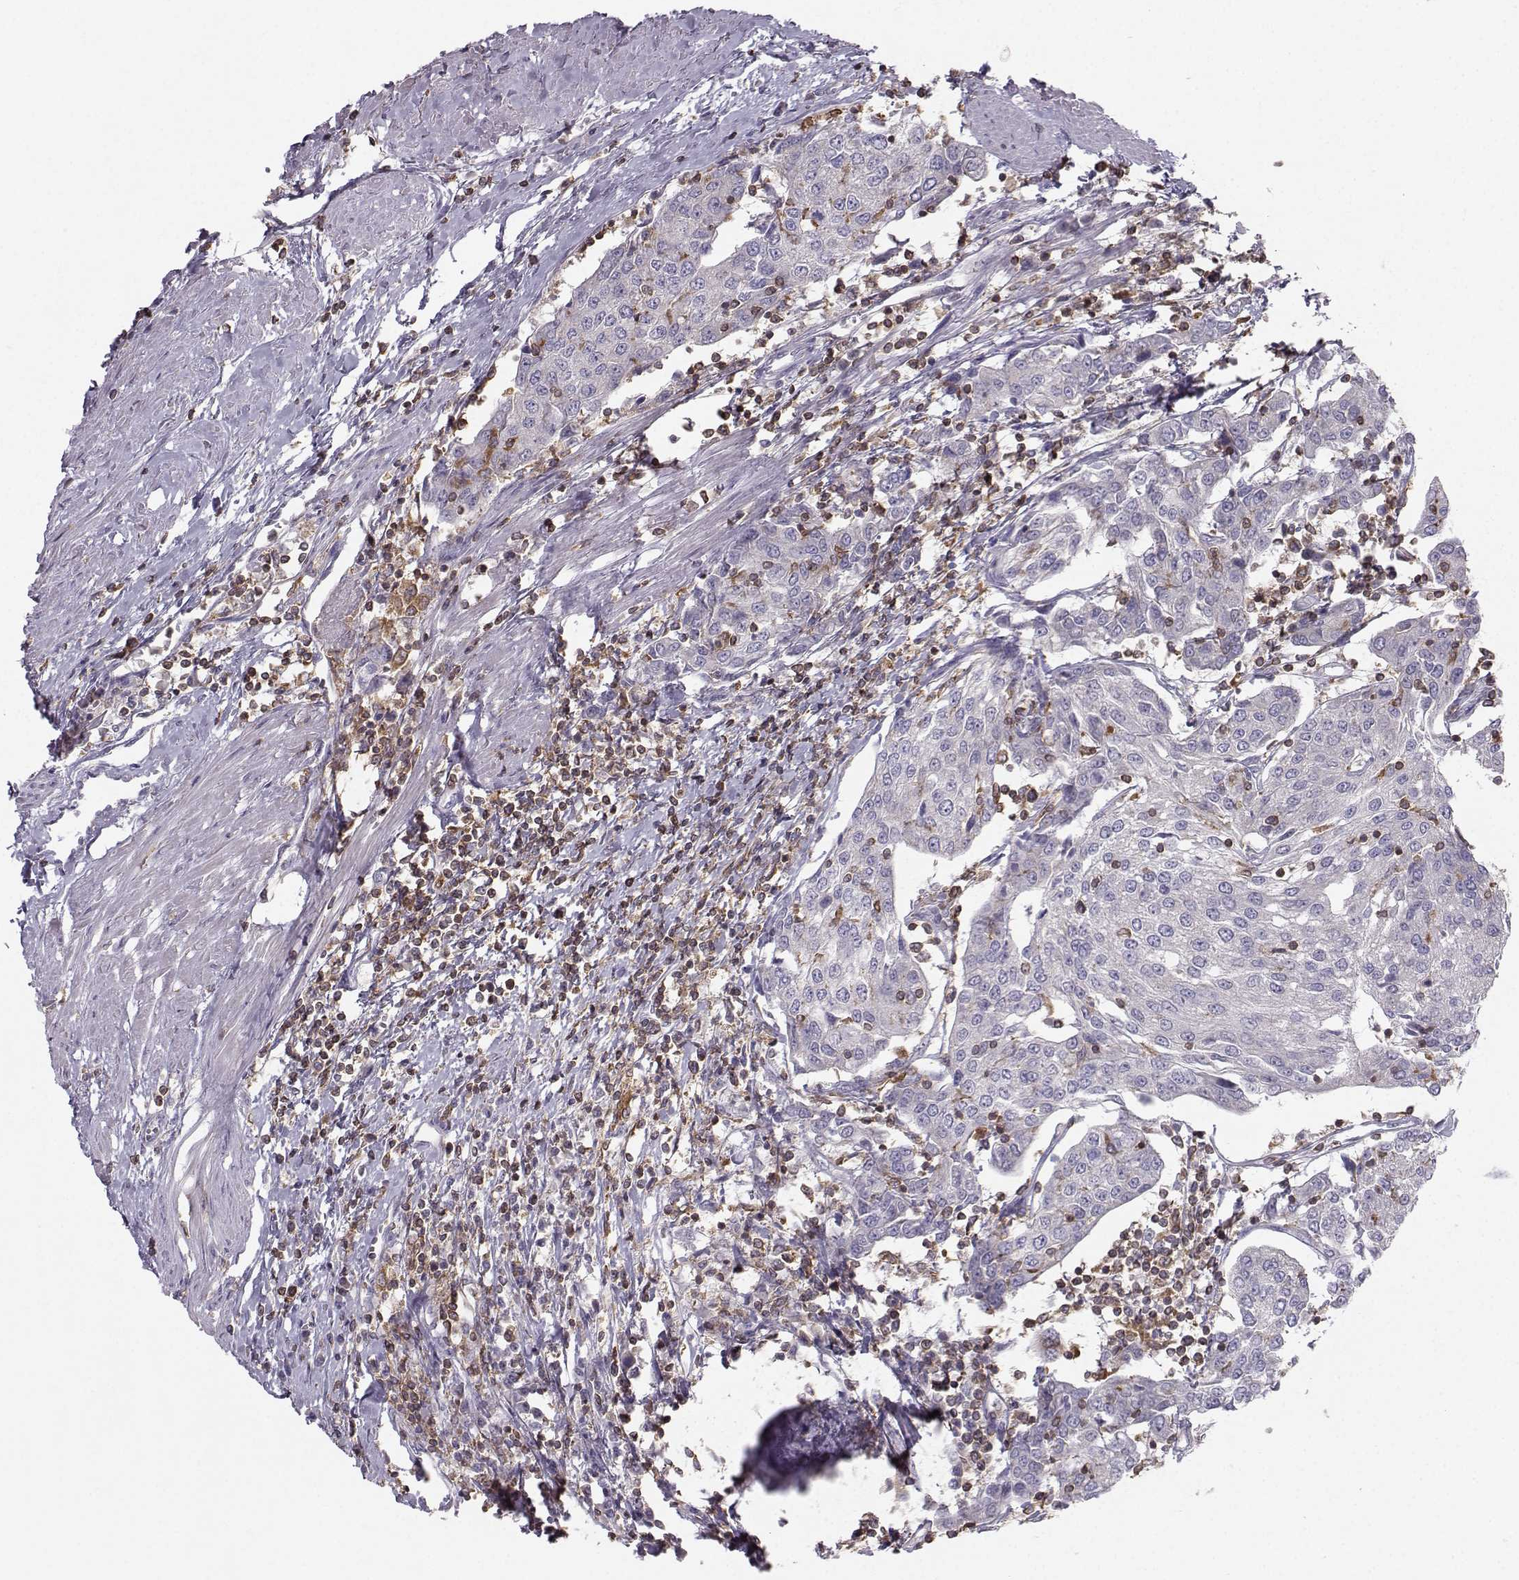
{"staining": {"intensity": "negative", "quantity": "none", "location": "none"}, "tissue": "urothelial cancer", "cell_type": "Tumor cells", "image_type": "cancer", "snomed": [{"axis": "morphology", "description": "Urothelial carcinoma, High grade"}, {"axis": "topography", "description": "Urinary bladder"}], "caption": "The immunohistochemistry (IHC) image has no significant expression in tumor cells of urothelial cancer tissue.", "gene": "ZBTB32", "patient": {"sex": "female", "age": 85}}